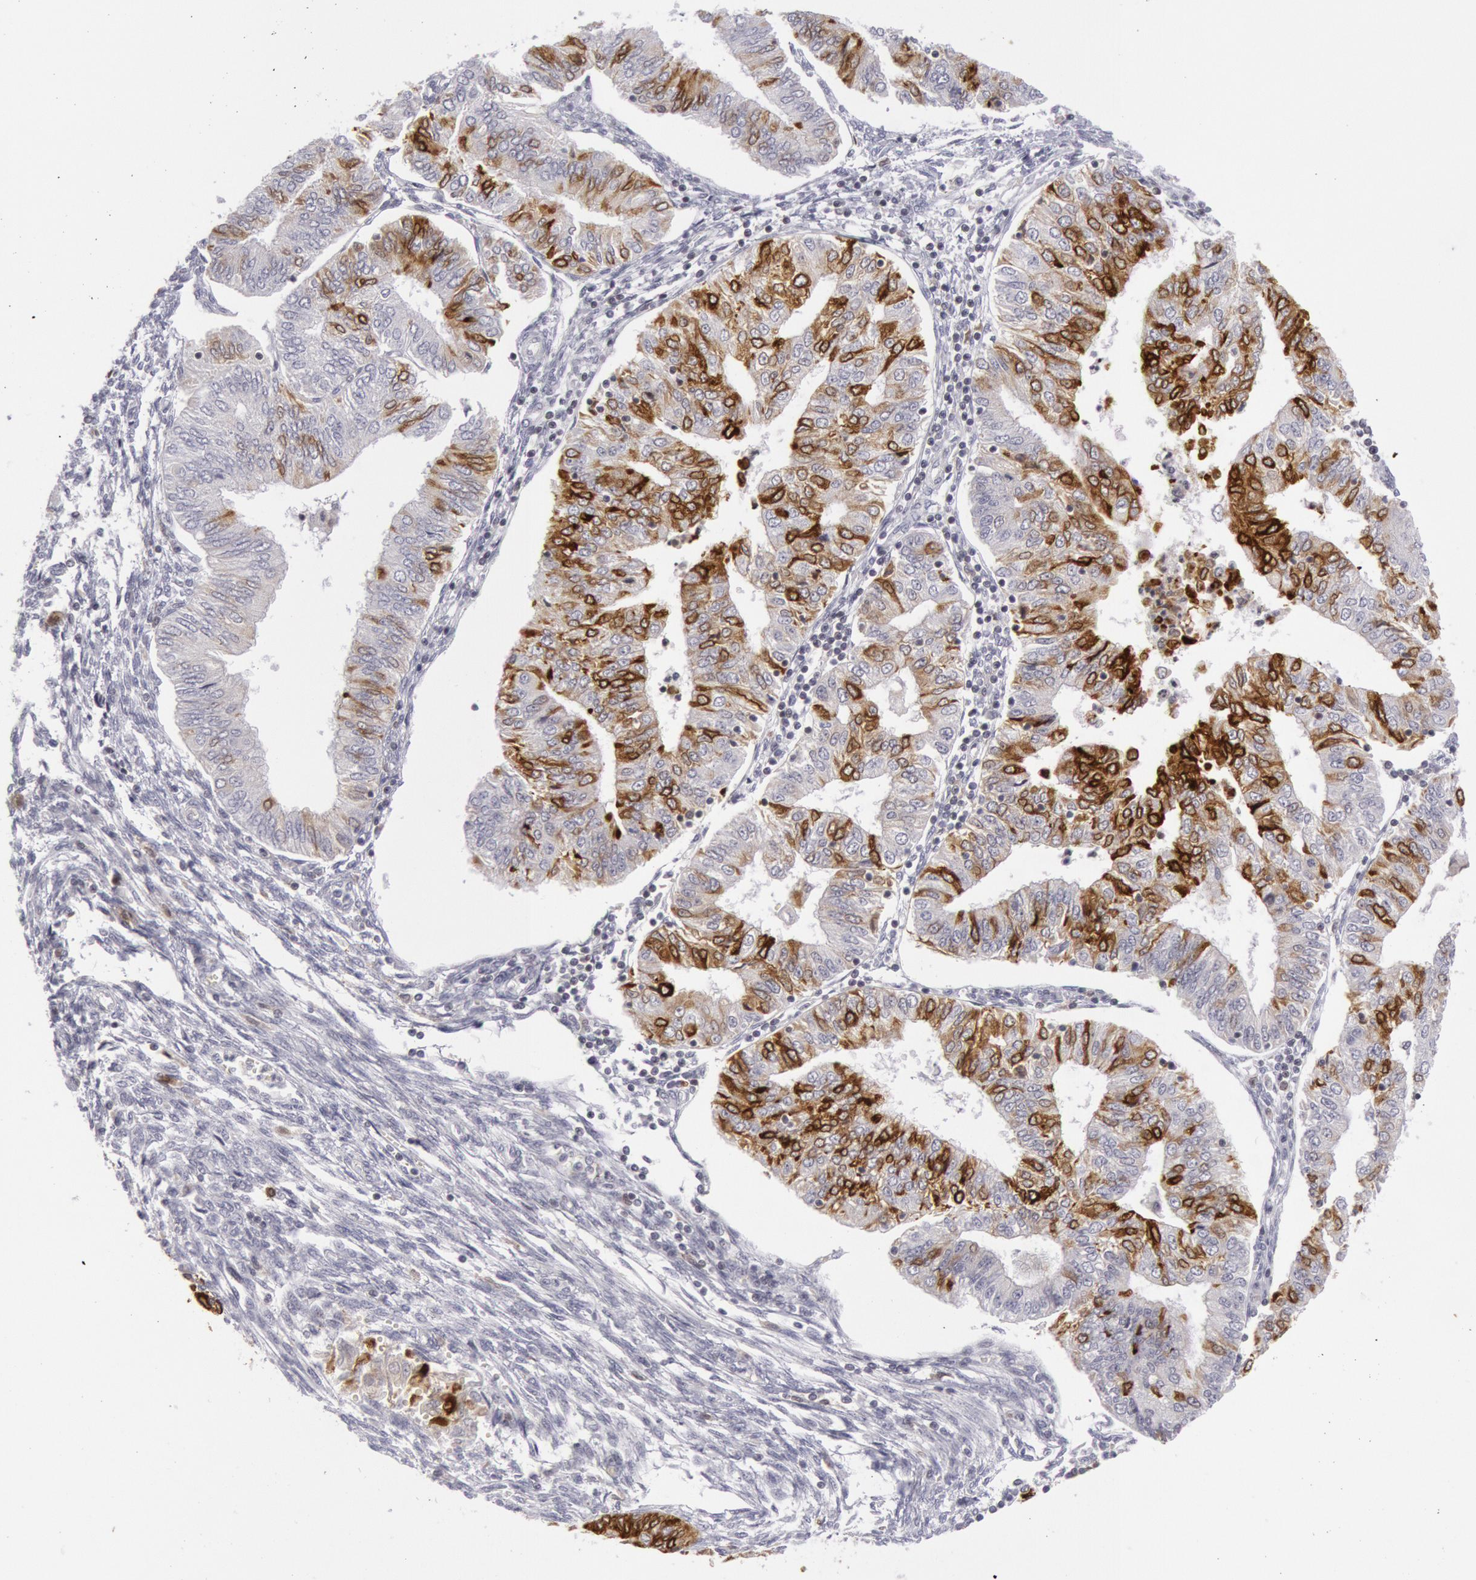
{"staining": {"intensity": "strong", "quantity": "<25%", "location": "cytoplasmic/membranous"}, "tissue": "endometrial cancer", "cell_type": "Tumor cells", "image_type": "cancer", "snomed": [{"axis": "morphology", "description": "Adenocarcinoma, NOS"}, {"axis": "topography", "description": "Endometrium"}], "caption": "Immunohistochemical staining of human endometrial adenocarcinoma exhibits medium levels of strong cytoplasmic/membranous protein positivity in approximately <25% of tumor cells.", "gene": "PTGS2", "patient": {"sex": "female", "age": 51}}